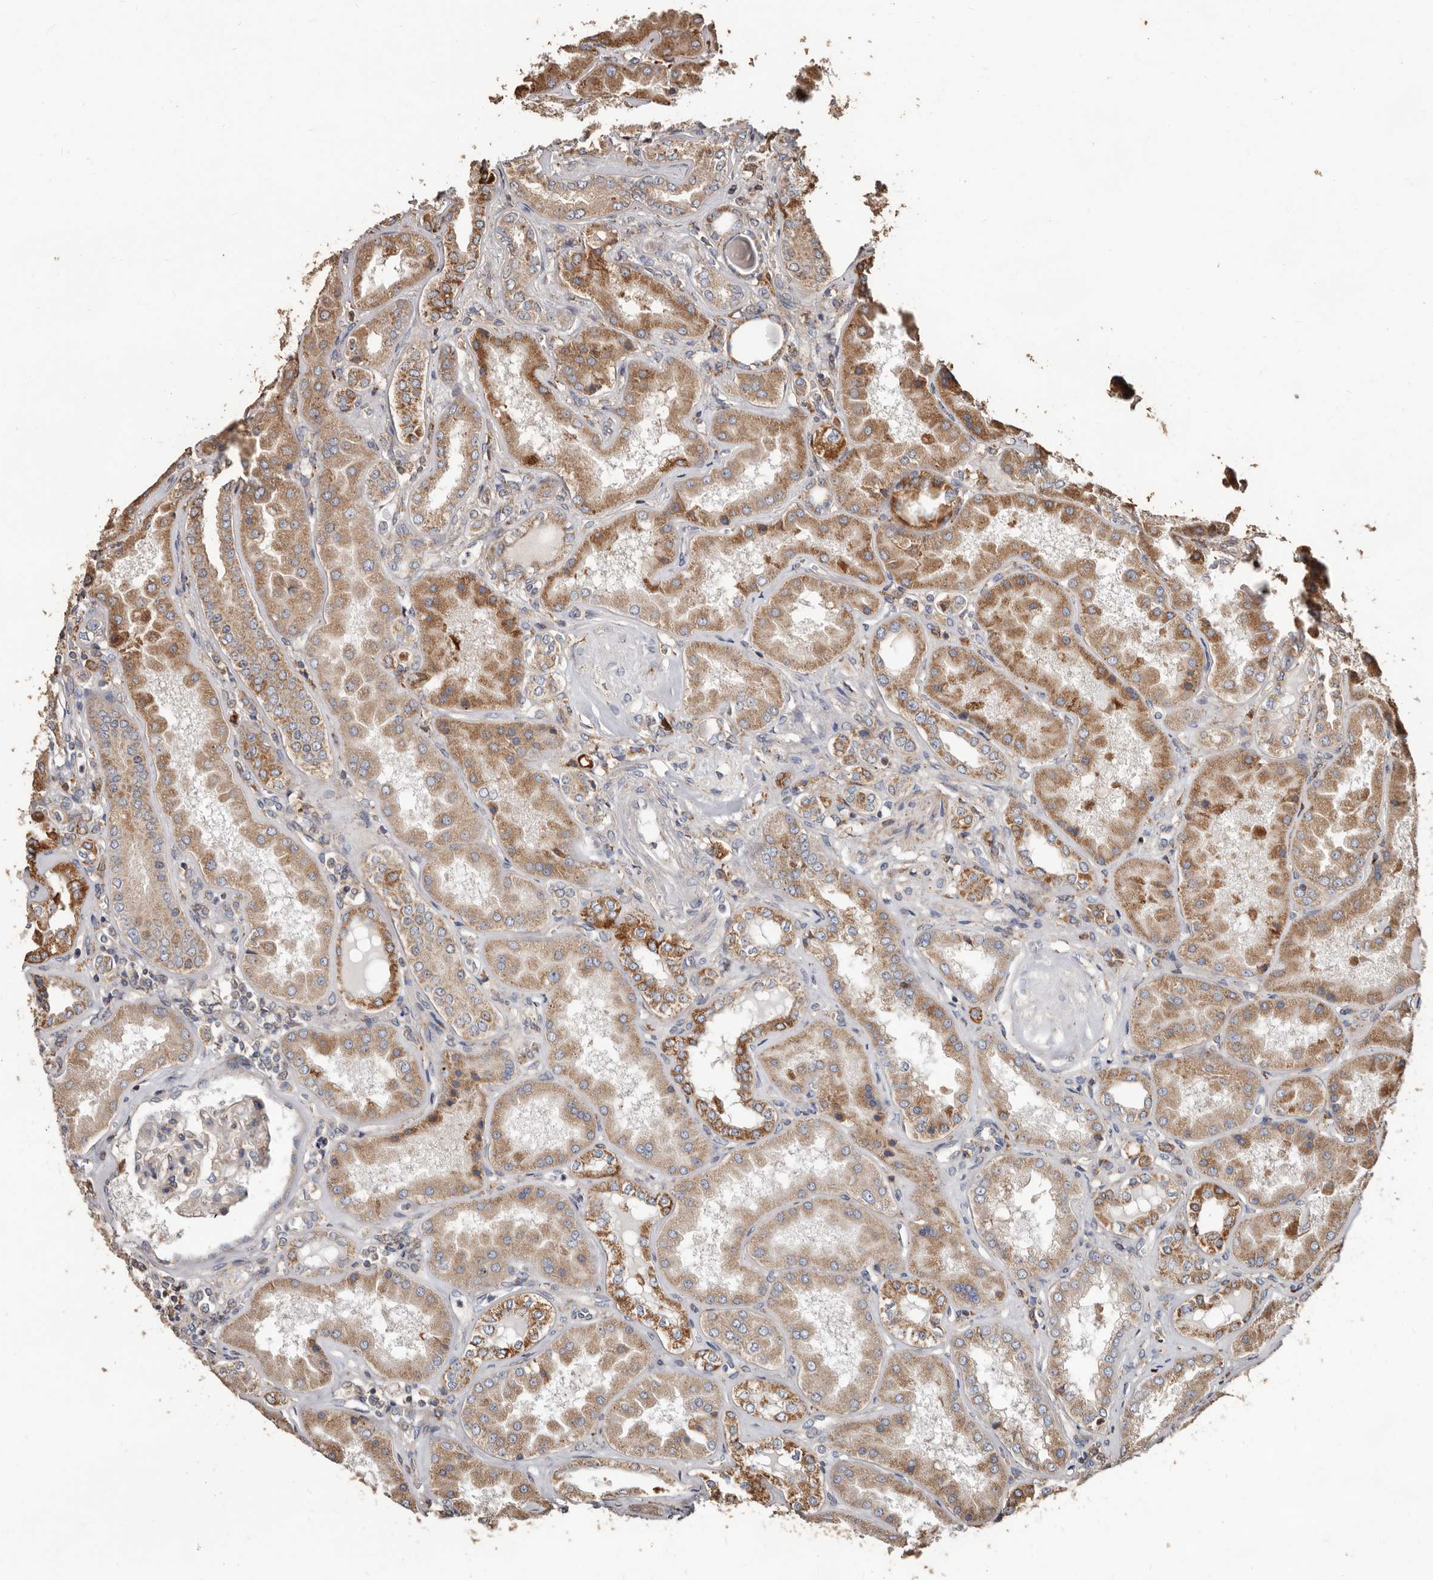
{"staining": {"intensity": "moderate", "quantity": "<25%", "location": "cytoplasmic/membranous"}, "tissue": "kidney", "cell_type": "Cells in glomeruli", "image_type": "normal", "snomed": [{"axis": "morphology", "description": "Normal tissue, NOS"}, {"axis": "topography", "description": "Kidney"}], "caption": "Immunohistochemical staining of unremarkable kidney exhibits low levels of moderate cytoplasmic/membranous positivity in approximately <25% of cells in glomeruli. The protein of interest is shown in brown color, while the nuclei are stained blue.", "gene": "OSGIN2", "patient": {"sex": "female", "age": 56}}